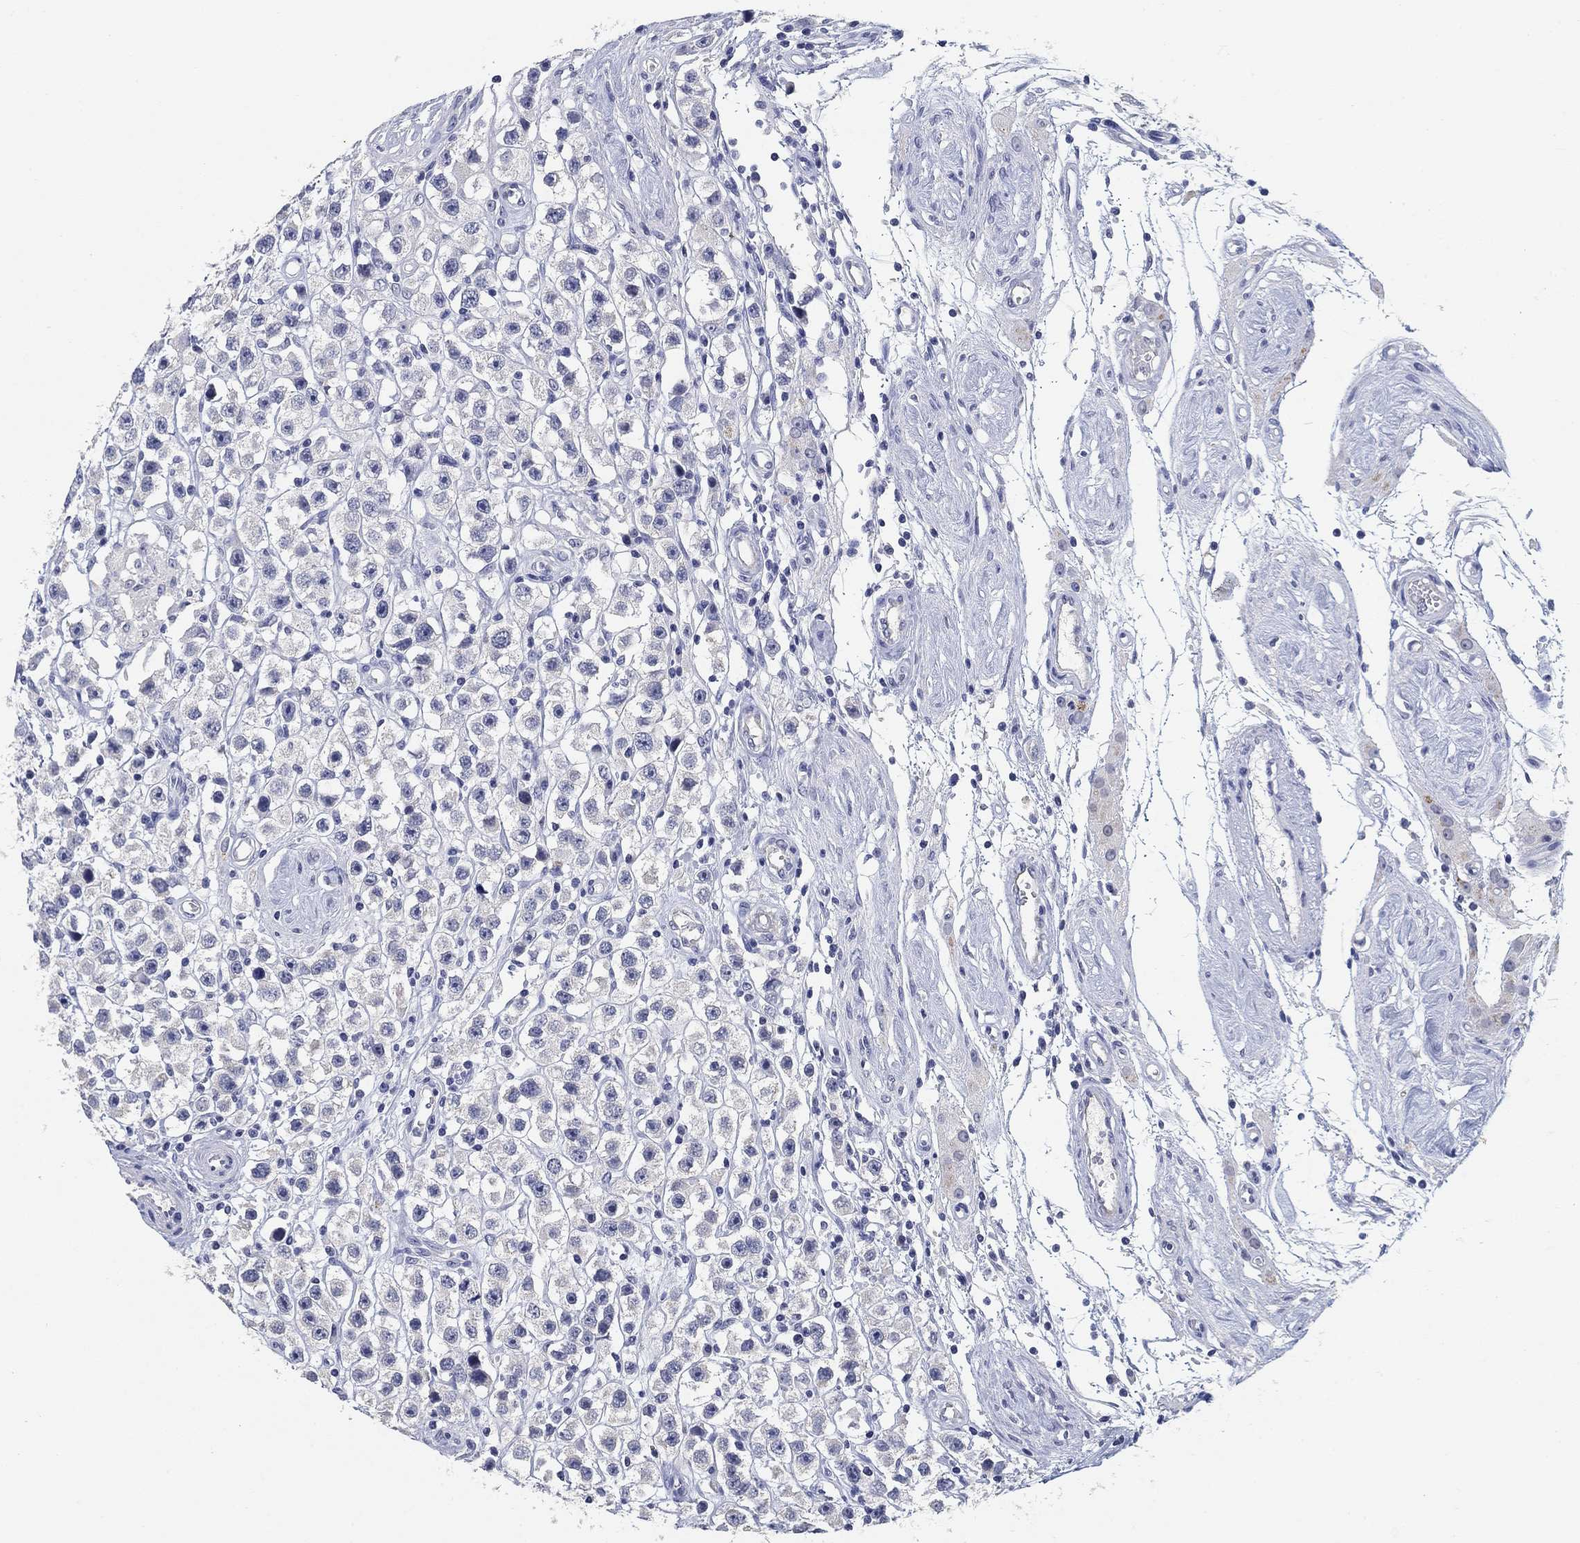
{"staining": {"intensity": "negative", "quantity": "none", "location": "none"}, "tissue": "testis cancer", "cell_type": "Tumor cells", "image_type": "cancer", "snomed": [{"axis": "morphology", "description": "Seminoma, NOS"}, {"axis": "topography", "description": "Testis"}], "caption": "Human testis seminoma stained for a protein using IHC demonstrates no staining in tumor cells.", "gene": "CLUL1", "patient": {"sex": "male", "age": 45}}